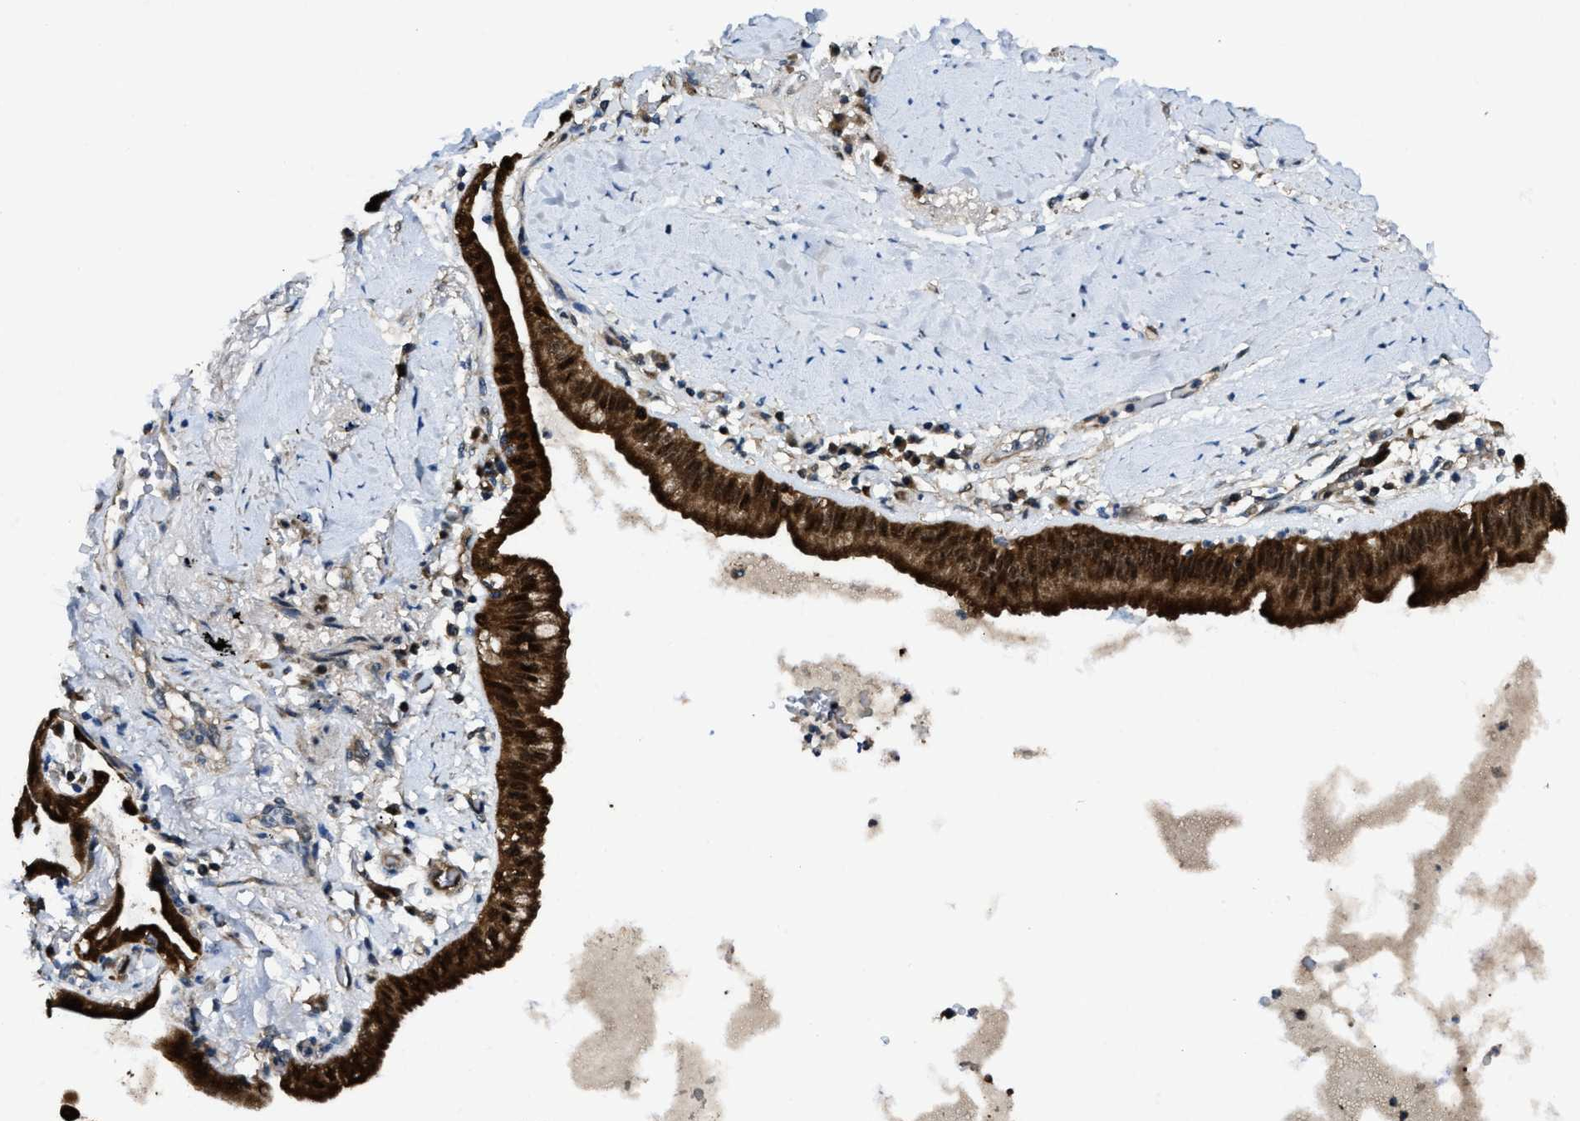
{"staining": {"intensity": "strong", "quantity": ">75%", "location": "cytoplasmic/membranous,nuclear"}, "tissue": "lung cancer", "cell_type": "Tumor cells", "image_type": "cancer", "snomed": [{"axis": "morphology", "description": "Normal tissue, NOS"}, {"axis": "morphology", "description": "Adenocarcinoma, NOS"}, {"axis": "topography", "description": "Bronchus"}, {"axis": "topography", "description": "Lung"}], "caption": "Lung cancer stained with a protein marker demonstrates strong staining in tumor cells.", "gene": "PPA1", "patient": {"sex": "female", "age": 70}}